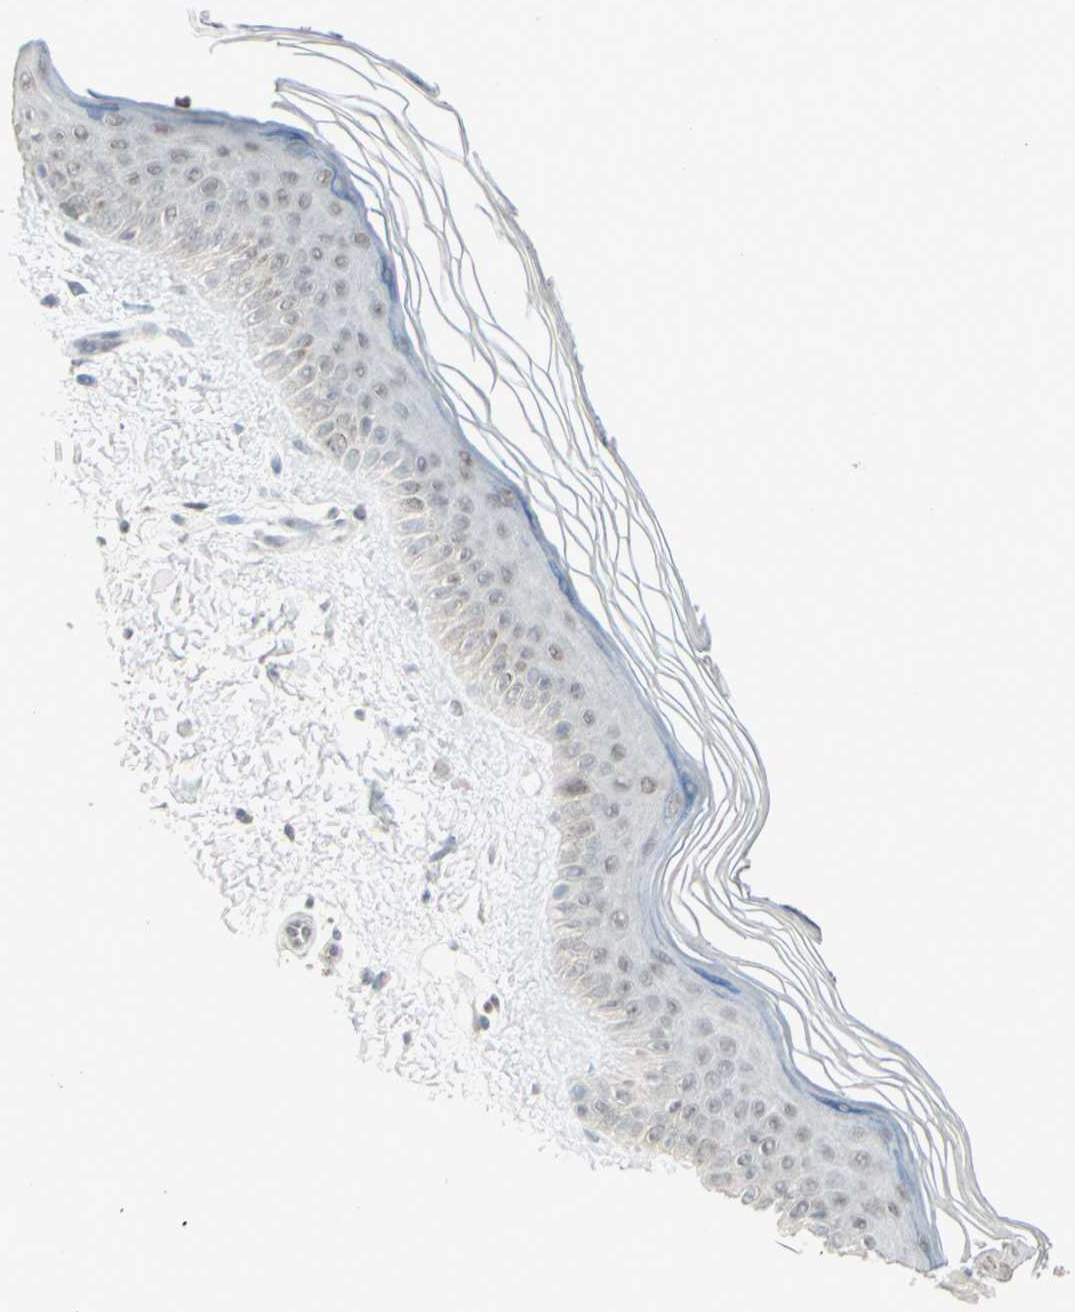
{"staining": {"intensity": "negative", "quantity": "none", "location": "none"}, "tissue": "skin", "cell_type": "Fibroblasts", "image_type": "normal", "snomed": [{"axis": "morphology", "description": "Normal tissue, NOS"}, {"axis": "topography", "description": "Skin"}], "caption": "Histopathology image shows no significant protein staining in fibroblasts of normal skin.", "gene": "SAMSN1", "patient": {"sex": "female", "age": 19}}